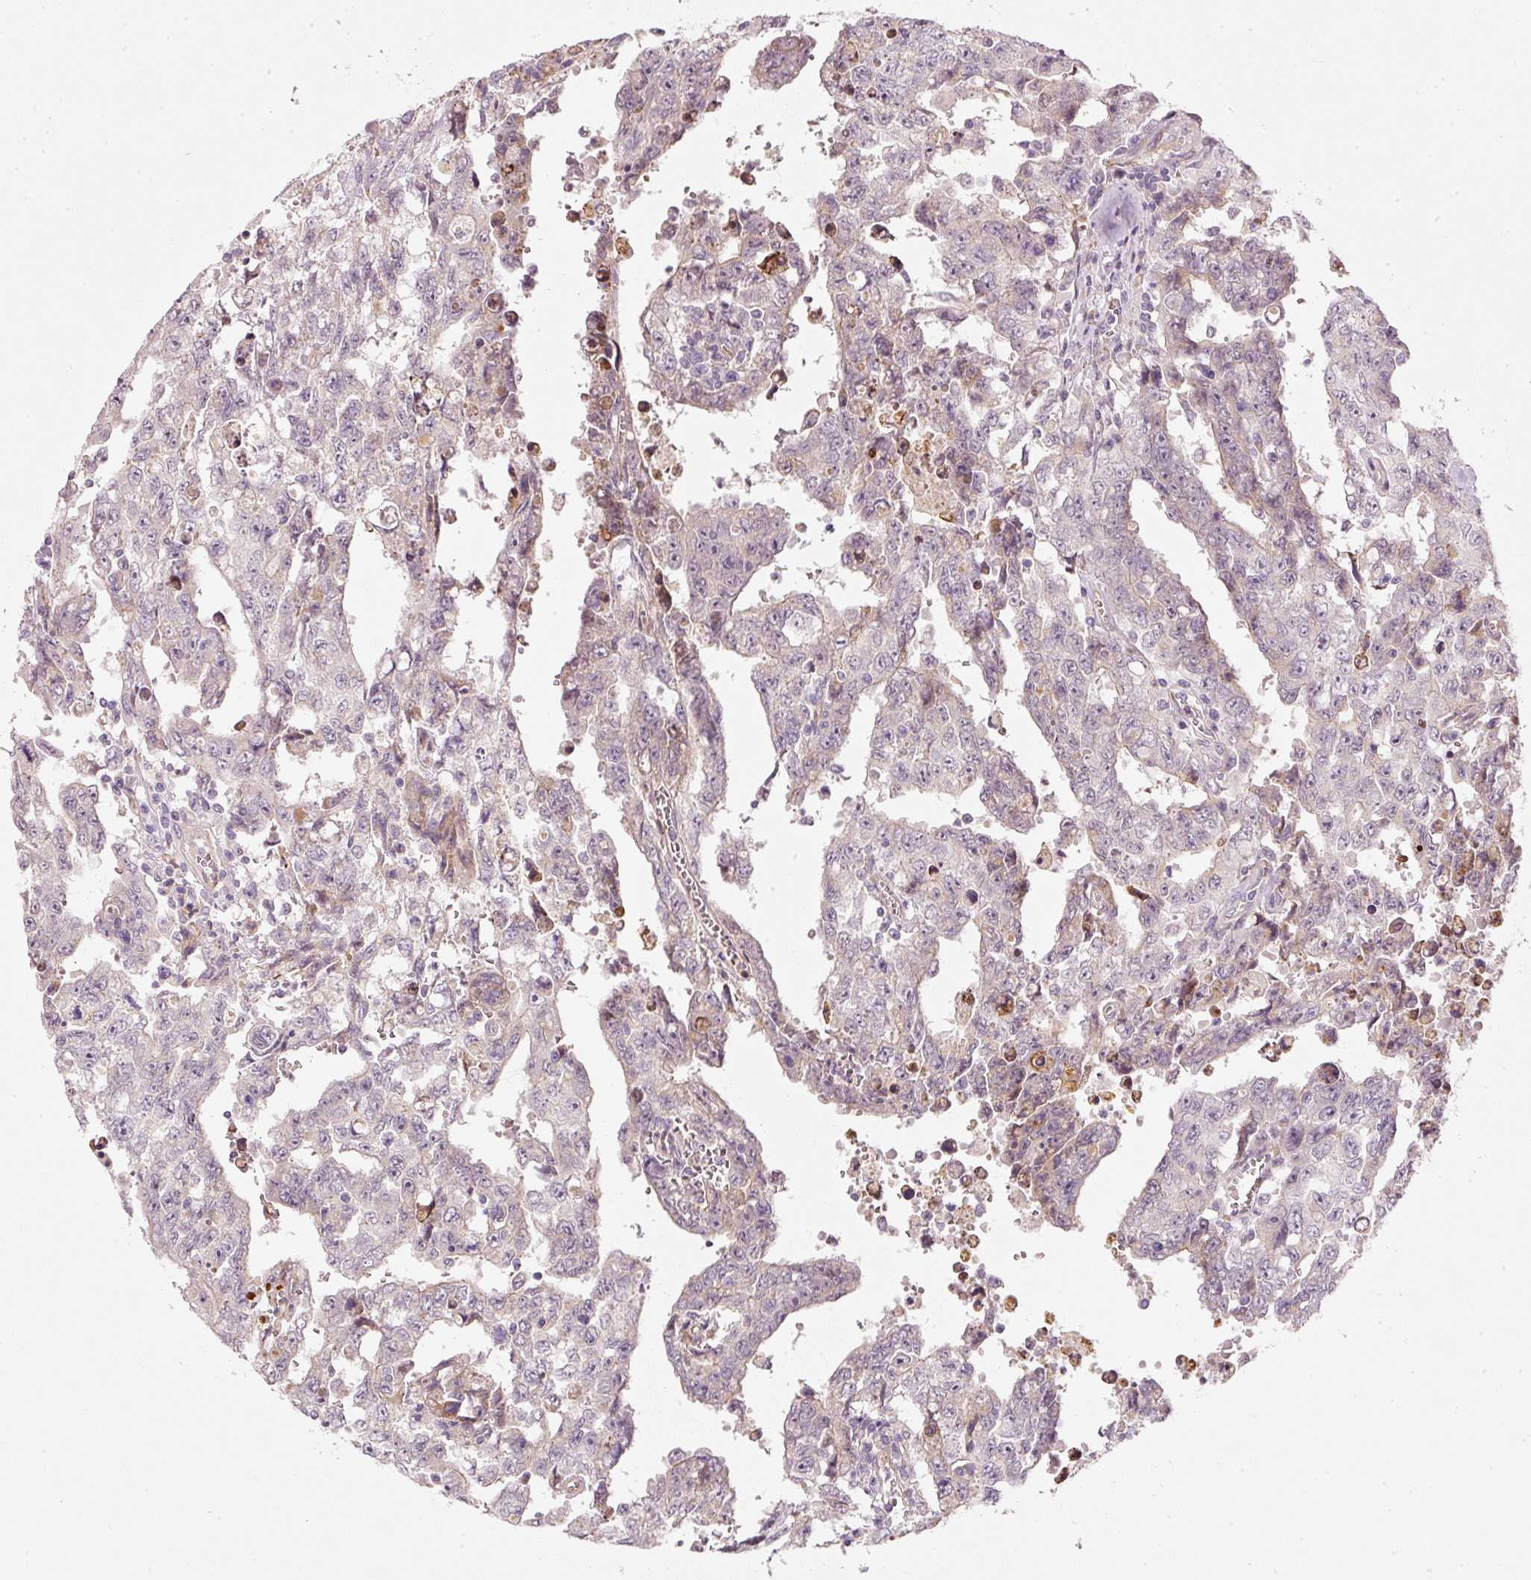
{"staining": {"intensity": "negative", "quantity": "none", "location": "none"}, "tissue": "testis cancer", "cell_type": "Tumor cells", "image_type": "cancer", "snomed": [{"axis": "morphology", "description": "Carcinoma, Embryonal, NOS"}, {"axis": "topography", "description": "Testis"}], "caption": "DAB (3,3'-diaminobenzidine) immunohistochemical staining of human testis embryonal carcinoma displays no significant expression in tumor cells.", "gene": "KCNQ1", "patient": {"sex": "male", "age": 24}}